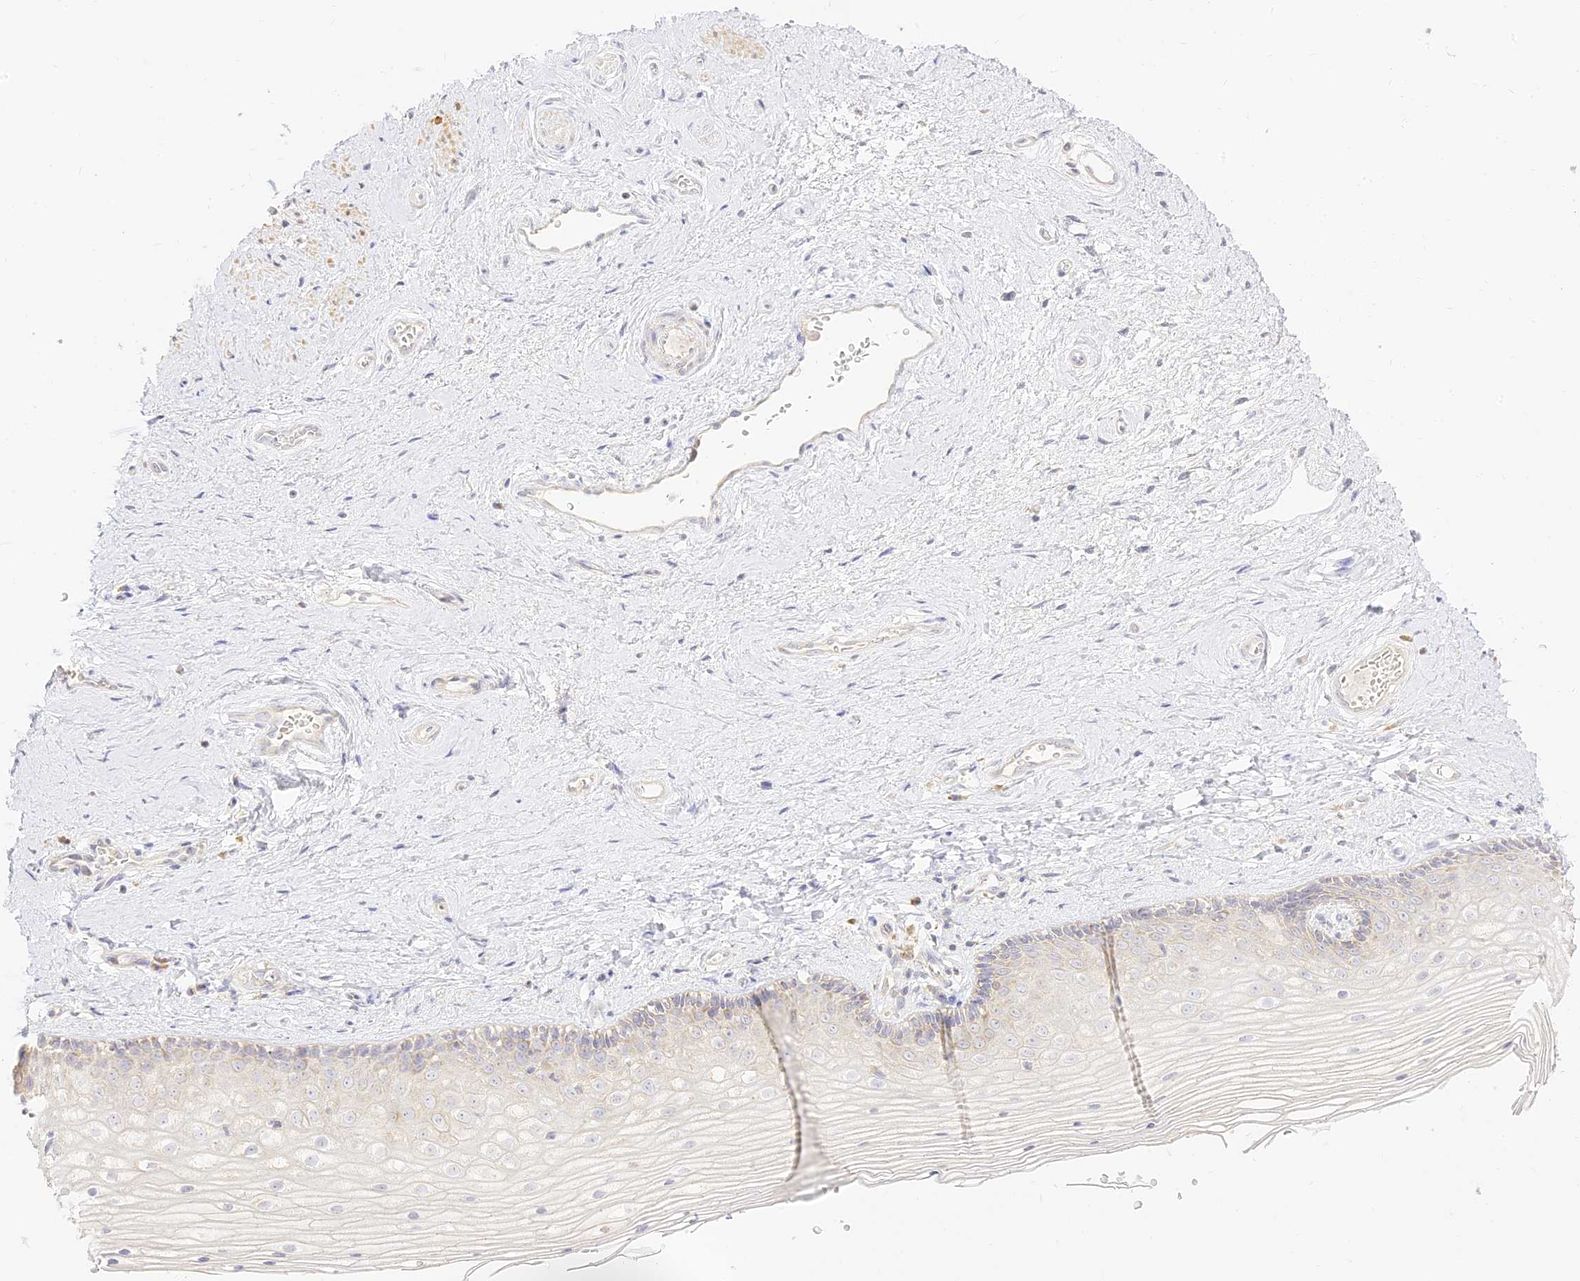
{"staining": {"intensity": "weak", "quantity": "<25%", "location": "cytoplasmic/membranous"}, "tissue": "vagina", "cell_type": "Squamous epithelial cells", "image_type": "normal", "snomed": [{"axis": "morphology", "description": "Normal tissue, NOS"}, {"axis": "topography", "description": "Vagina"}], "caption": "The micrograph reveals no staining of squamous epithelial cells in unremarkable vagina. (Brightfield microscopy of DAB (3,3'-diaminobenzidine) immunohistochemistry at high magnification).", "gene": "LRRC15", "patient": {"sex": "female", "age": 46}}